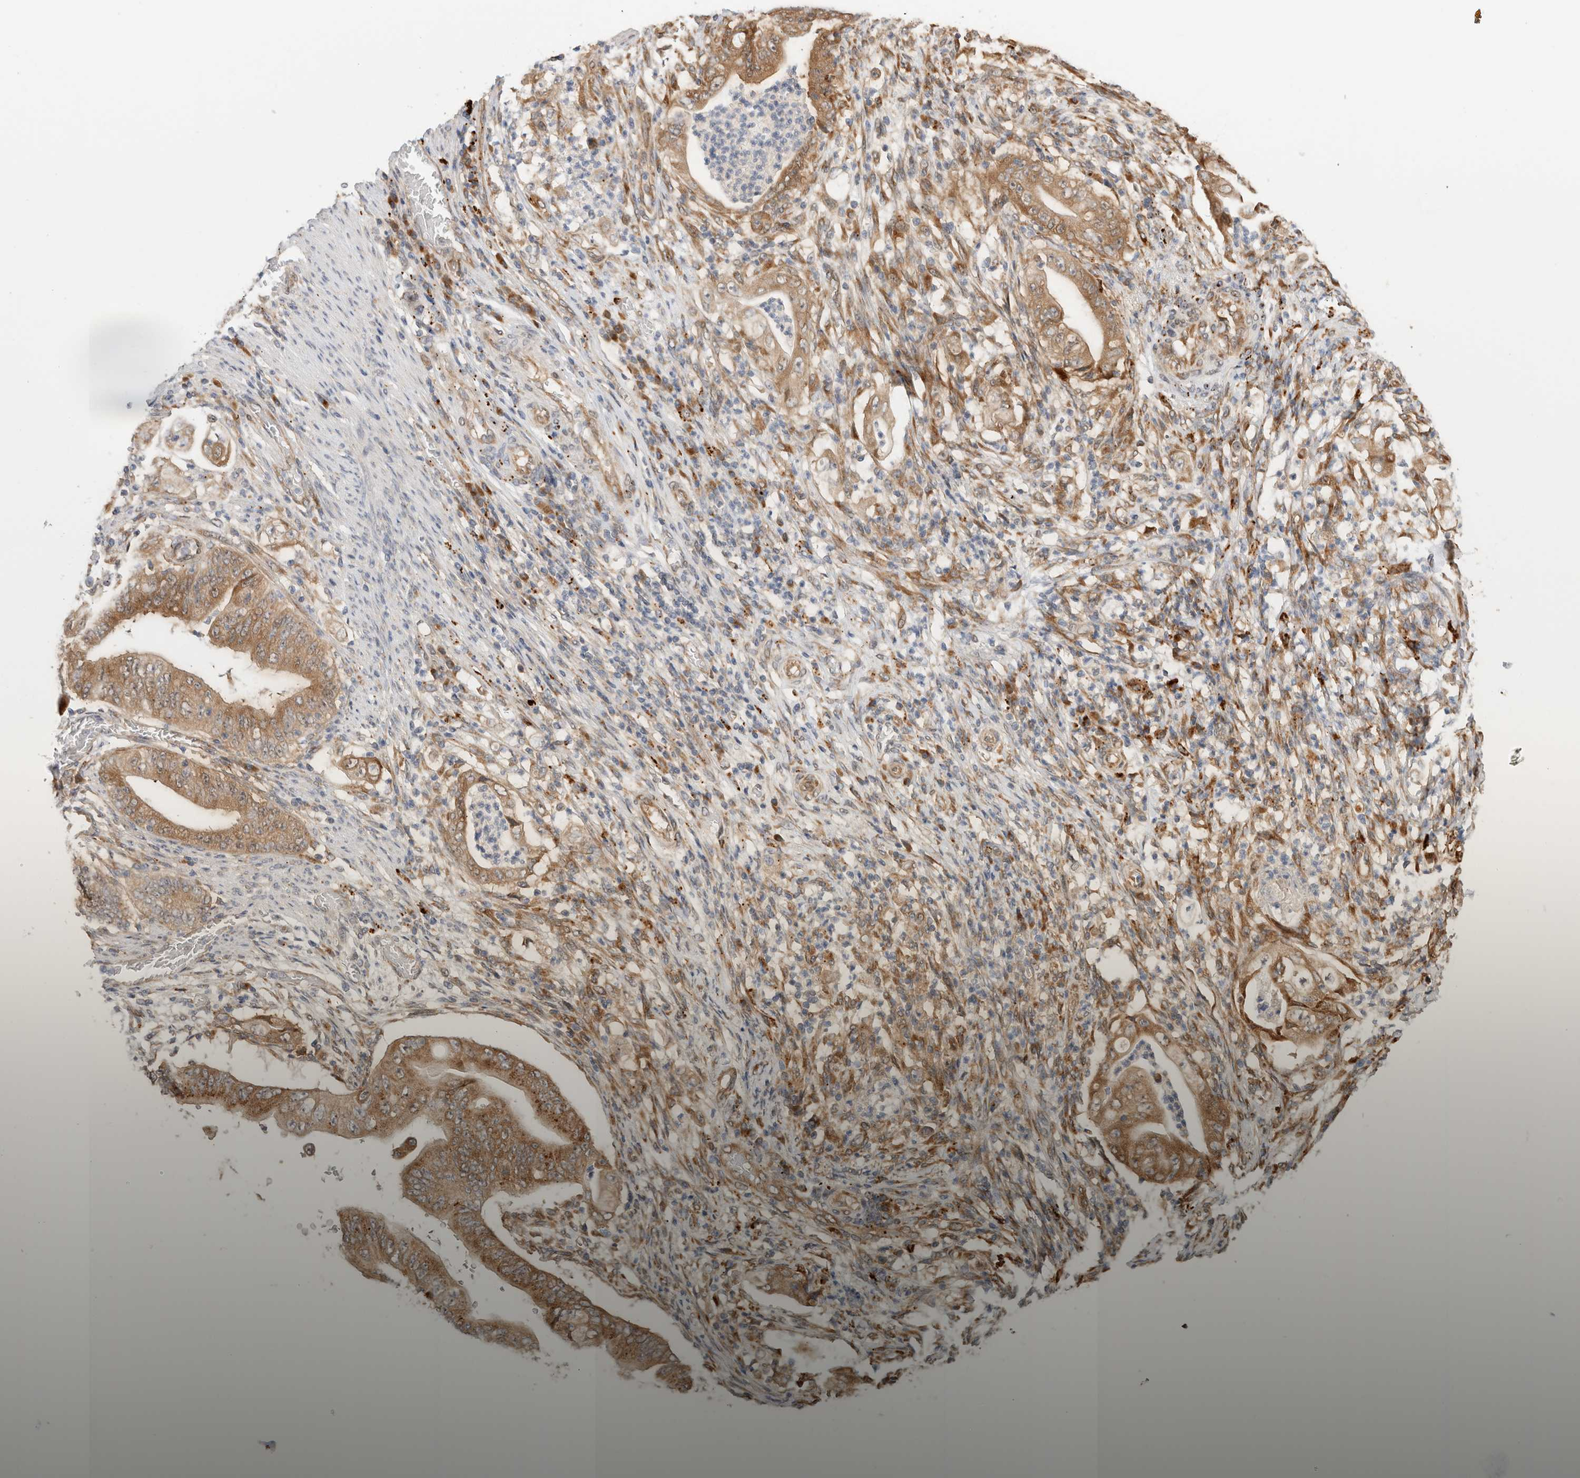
{"staining": {"intensity": "moderate", "quantity": ">75%", "location": "cytoplasmic/membranous"}, "tissue": "stomach cancer", "cell_type": "Tumor cells", "image_type": "cancer", "snomed": [{"axis": "morphology", "description": "Adenocarcinoma, NOS"}, {"axis": "topography", "description": "Stomach"}], "caption": "IHC of human stomach cancer exhibits medium levels of moderate cytoplasmic/membranous staining in about >75% of tumor cells.", "gene": "ACTL9", "patient": {"sex": "female", "age": 73}}